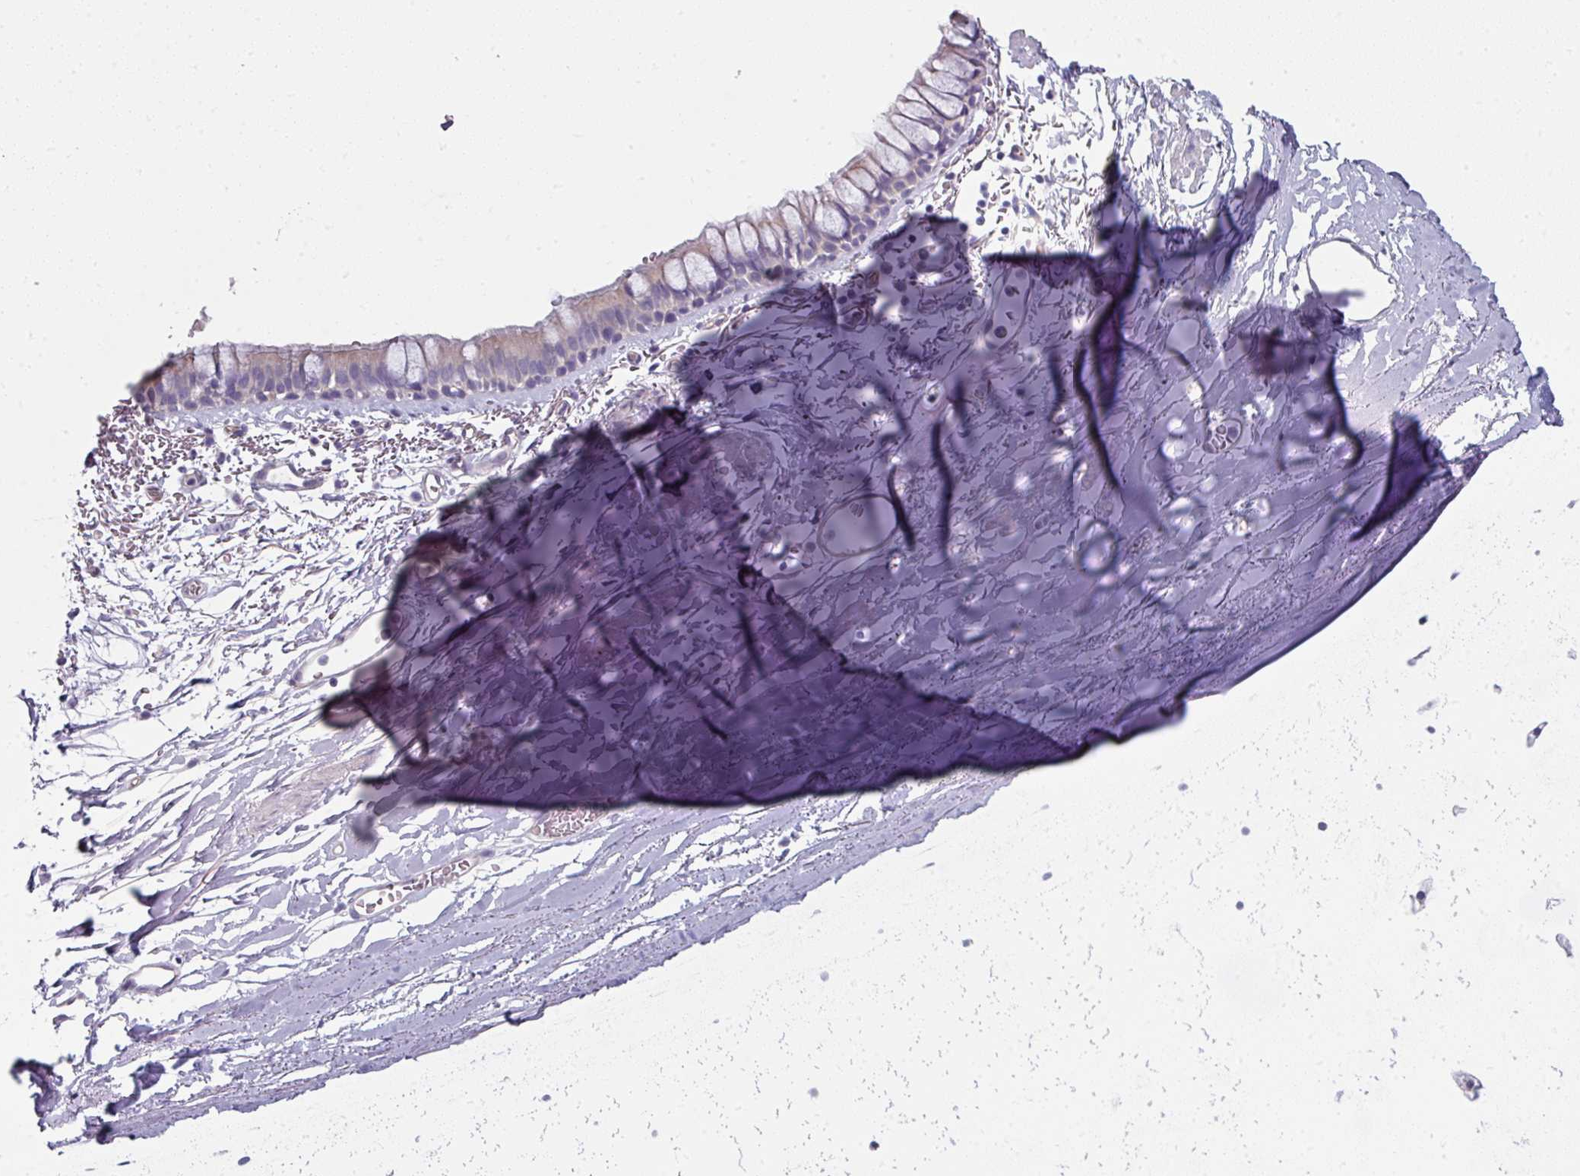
{"staining": {"intensity": "weak", "quantity": "<25%", "location": "cytoplasmic/membranous"}, "tissue": "bronchus", "cell_type": "Respiratory epithelial cells", "image_type": "normal", "snomed": [{"axis": "morphology", "description": "Normal tissue, NOS"}, {"axis": "topography", "description": "Bronchus"}], "caption": "The photomicrograph reveals no staining of respiratory epithelial cells in unremarkable bronchus.", "gene": "SLC17A7", "patient": {"sex": "male", "age": 67}}